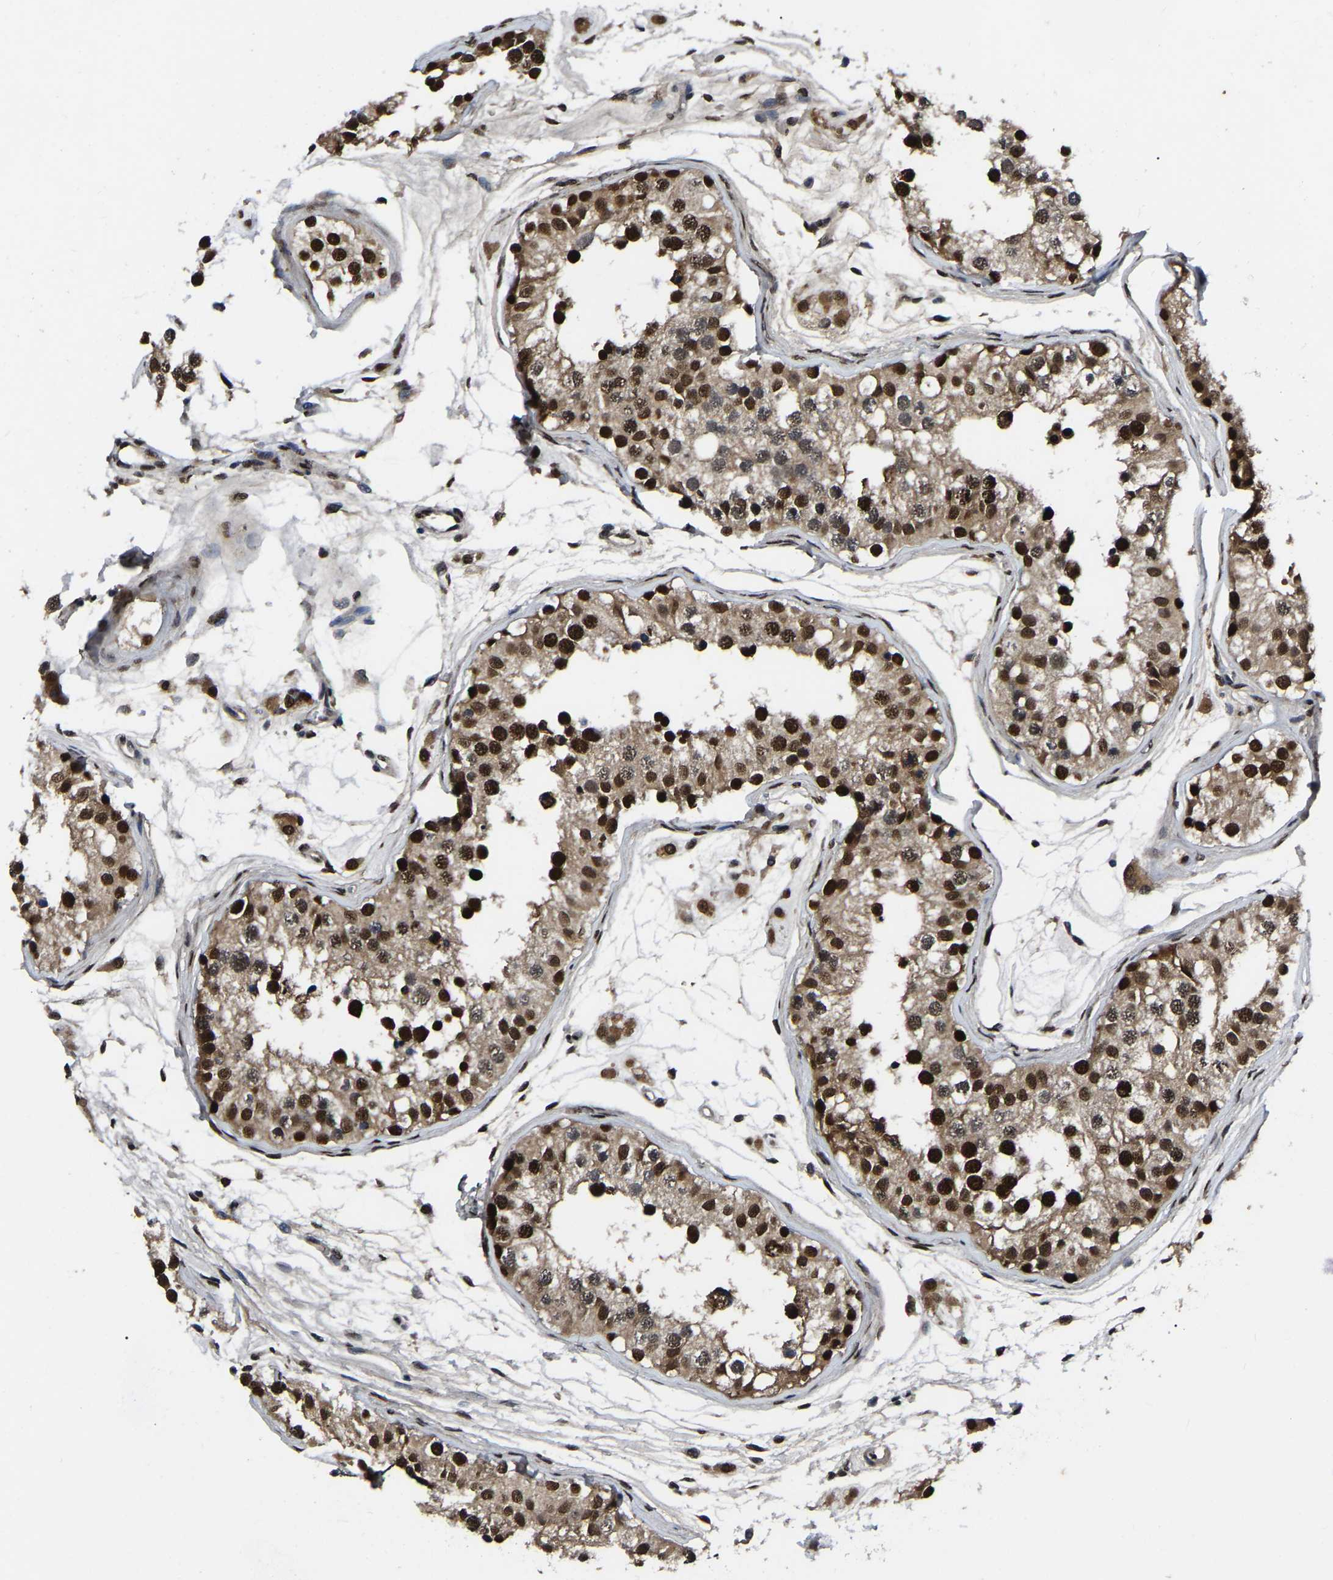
{"staining": {"intensity": "strong", "quantity": ">75%", "location": "nuclear"}, "tissue": "testis", "cell_type": "Cells in seminiferous ducts", "image_type": "normal", "snomed": [{"axis": "morphology", "description": "Normal tissue, NOS"}, {"axis": "morphology", "description": "Adenocarcinoma, metastatic, NOS"}, {"axis": "topography", "description": "Testis"}], "caption": "Protein analysis of unremarkable testis reveals strong nuclear staining in approximately >75% of cells in seminiferous ducts.", "gene": "TRIM35", "patient": {"sex": "male", "age": 26}}